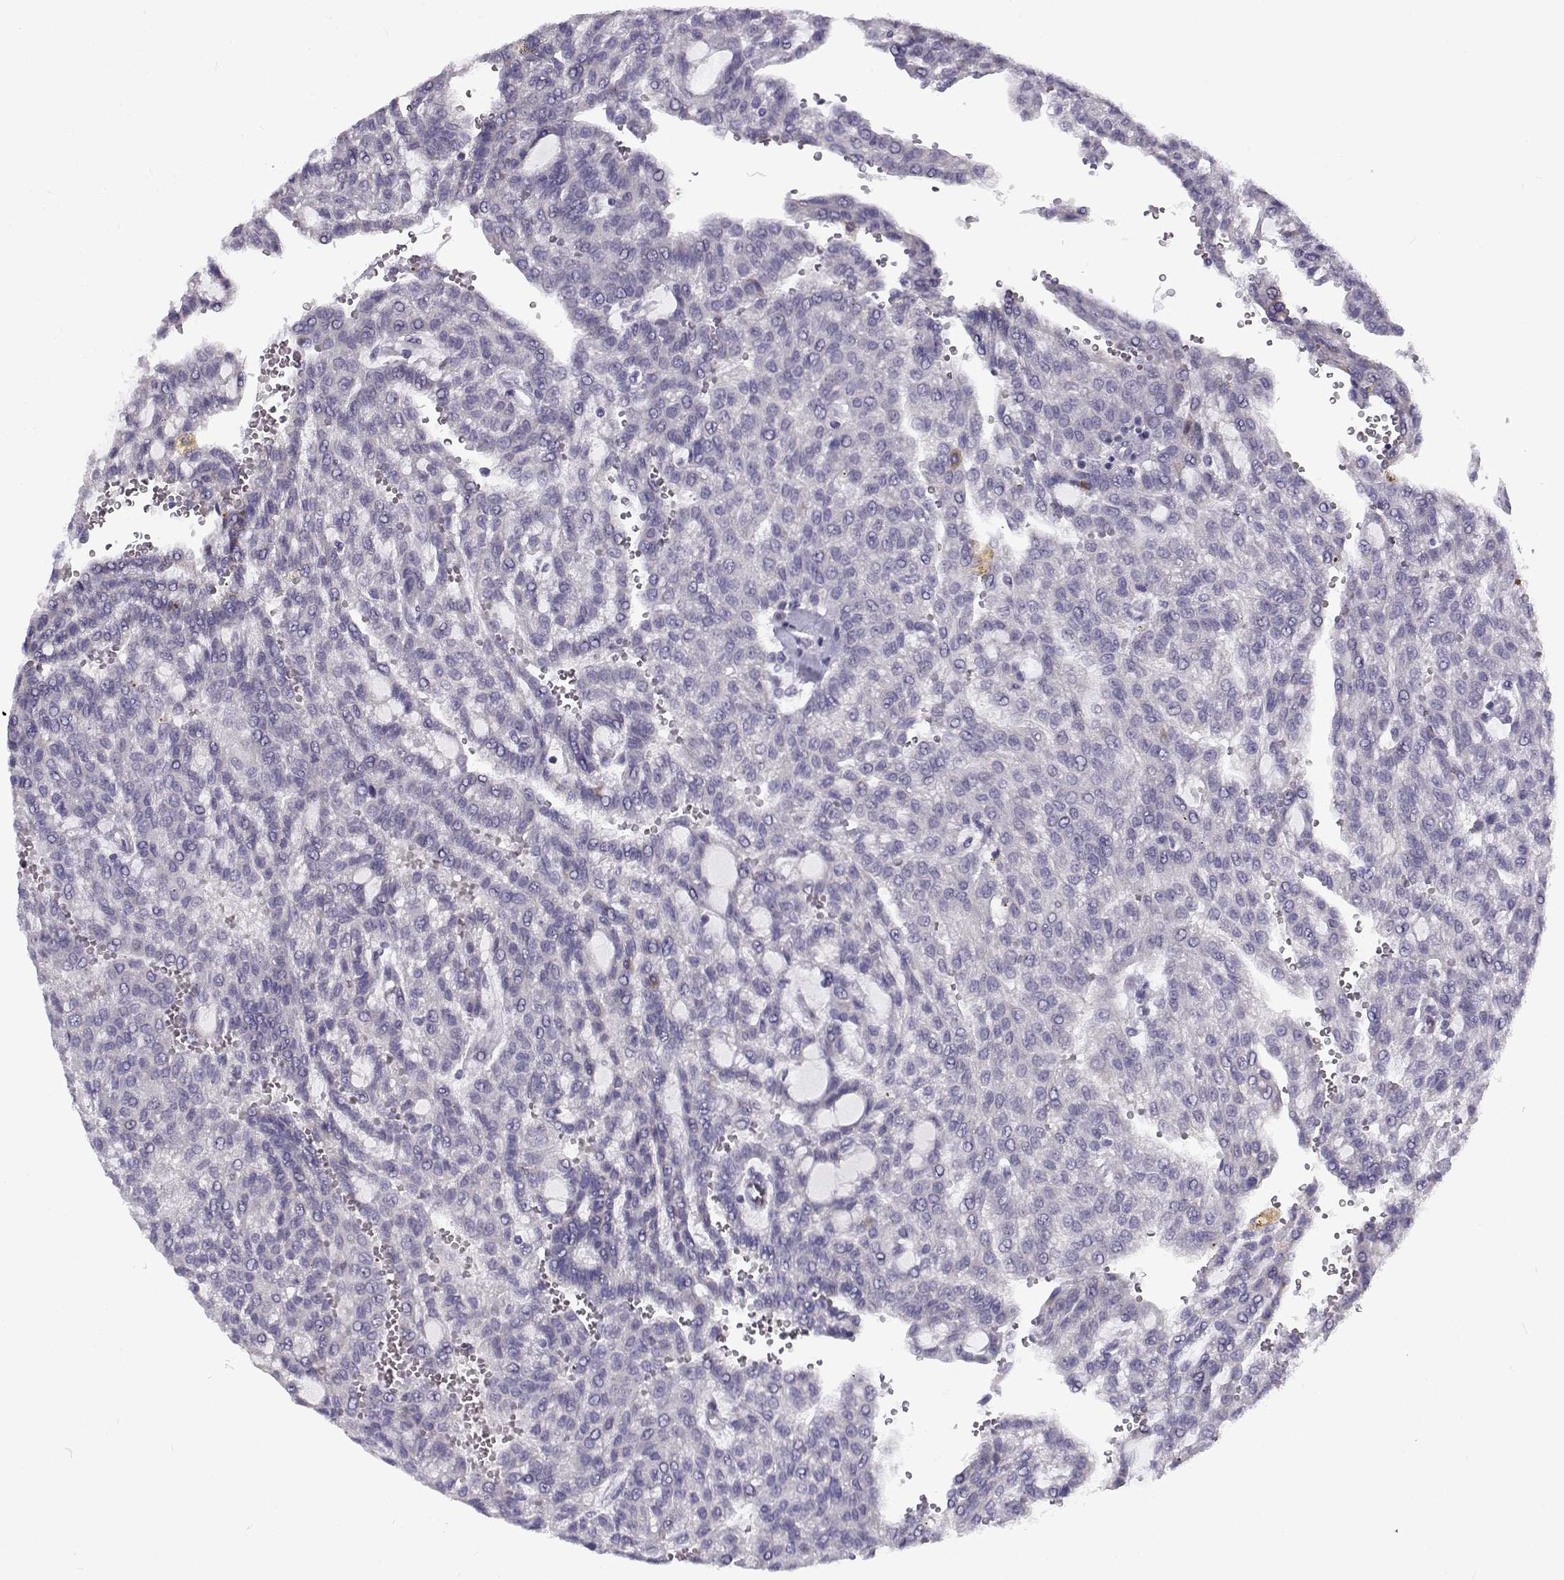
{"staining": {"intensity": "negative", "quantity": "none", "location": "none"}, "tissue": "renal cancer", "cell_type": "Tumor cells", "image_type": "cancer", "snomed": [{"axis": "morphology", "description": "Adenocarcinoma, NOS"}, {"axis": "topography", "description": "Kidney"}], "caption": "High power microscopy histopathology image of an IHC micrograph of renal cancer, revealing no significant expression in tumor cells.", "gene": "FAM166A", "patient": {"sex": "male", "age": 63}}